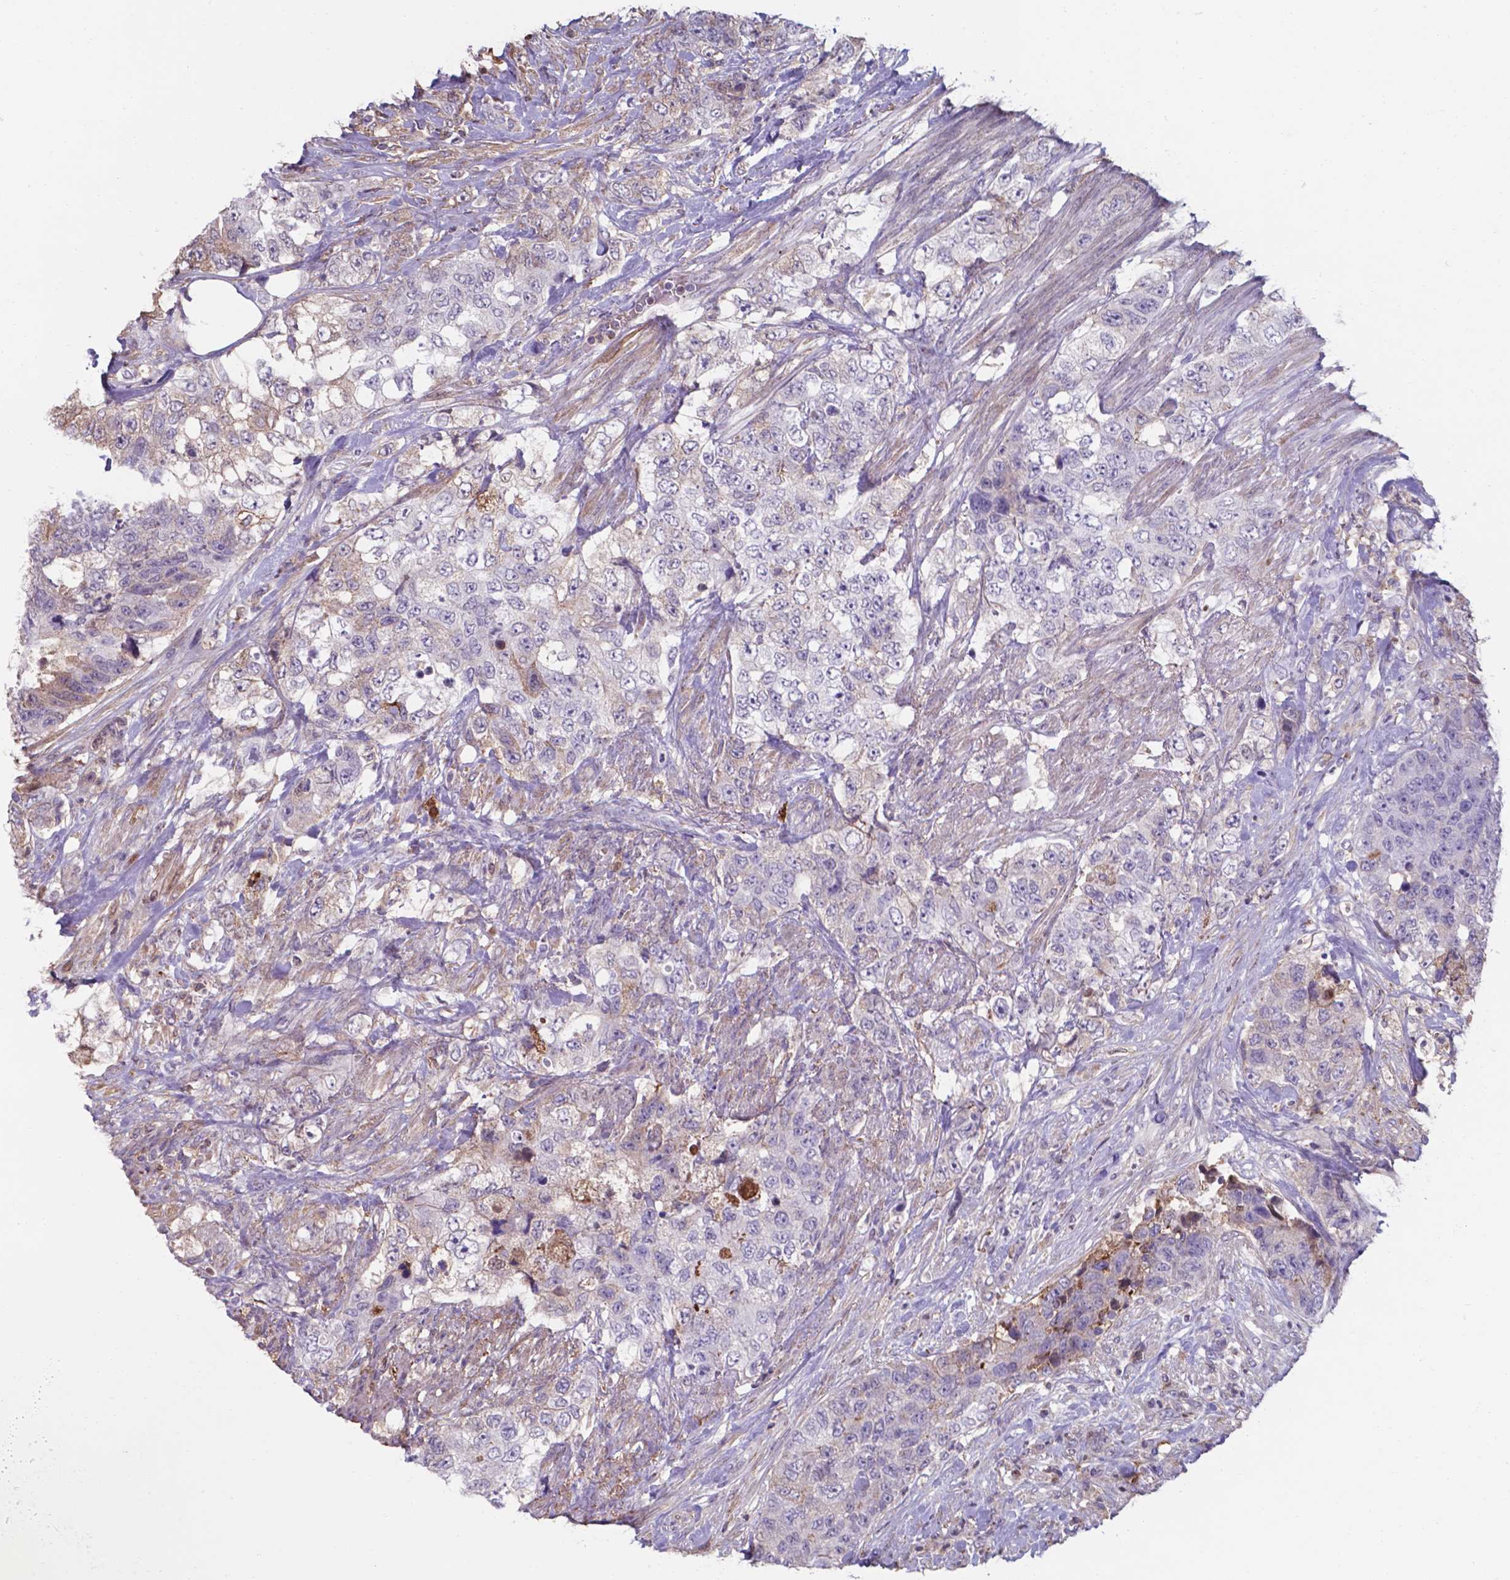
{"staining": {"intensity": "moderate", "quantity": "<25%", "location": "cytoplasmic/membranous"}, "tissue": "urothelial cancer", "cell_type": "Tumor cells", "image_type": "cancer", "snomed": [{"axis": "morphology", "description": "Urothelial carcinoma, High grade"}, {"axis": "topography", "description": "Urinary bladder"}], "caption": "Urothelial cancer stained with a protein marker reveals moderate staining in tumor cells.", "gene": "SERPINA1", "patient": {"sex": "female", "age": 78}}